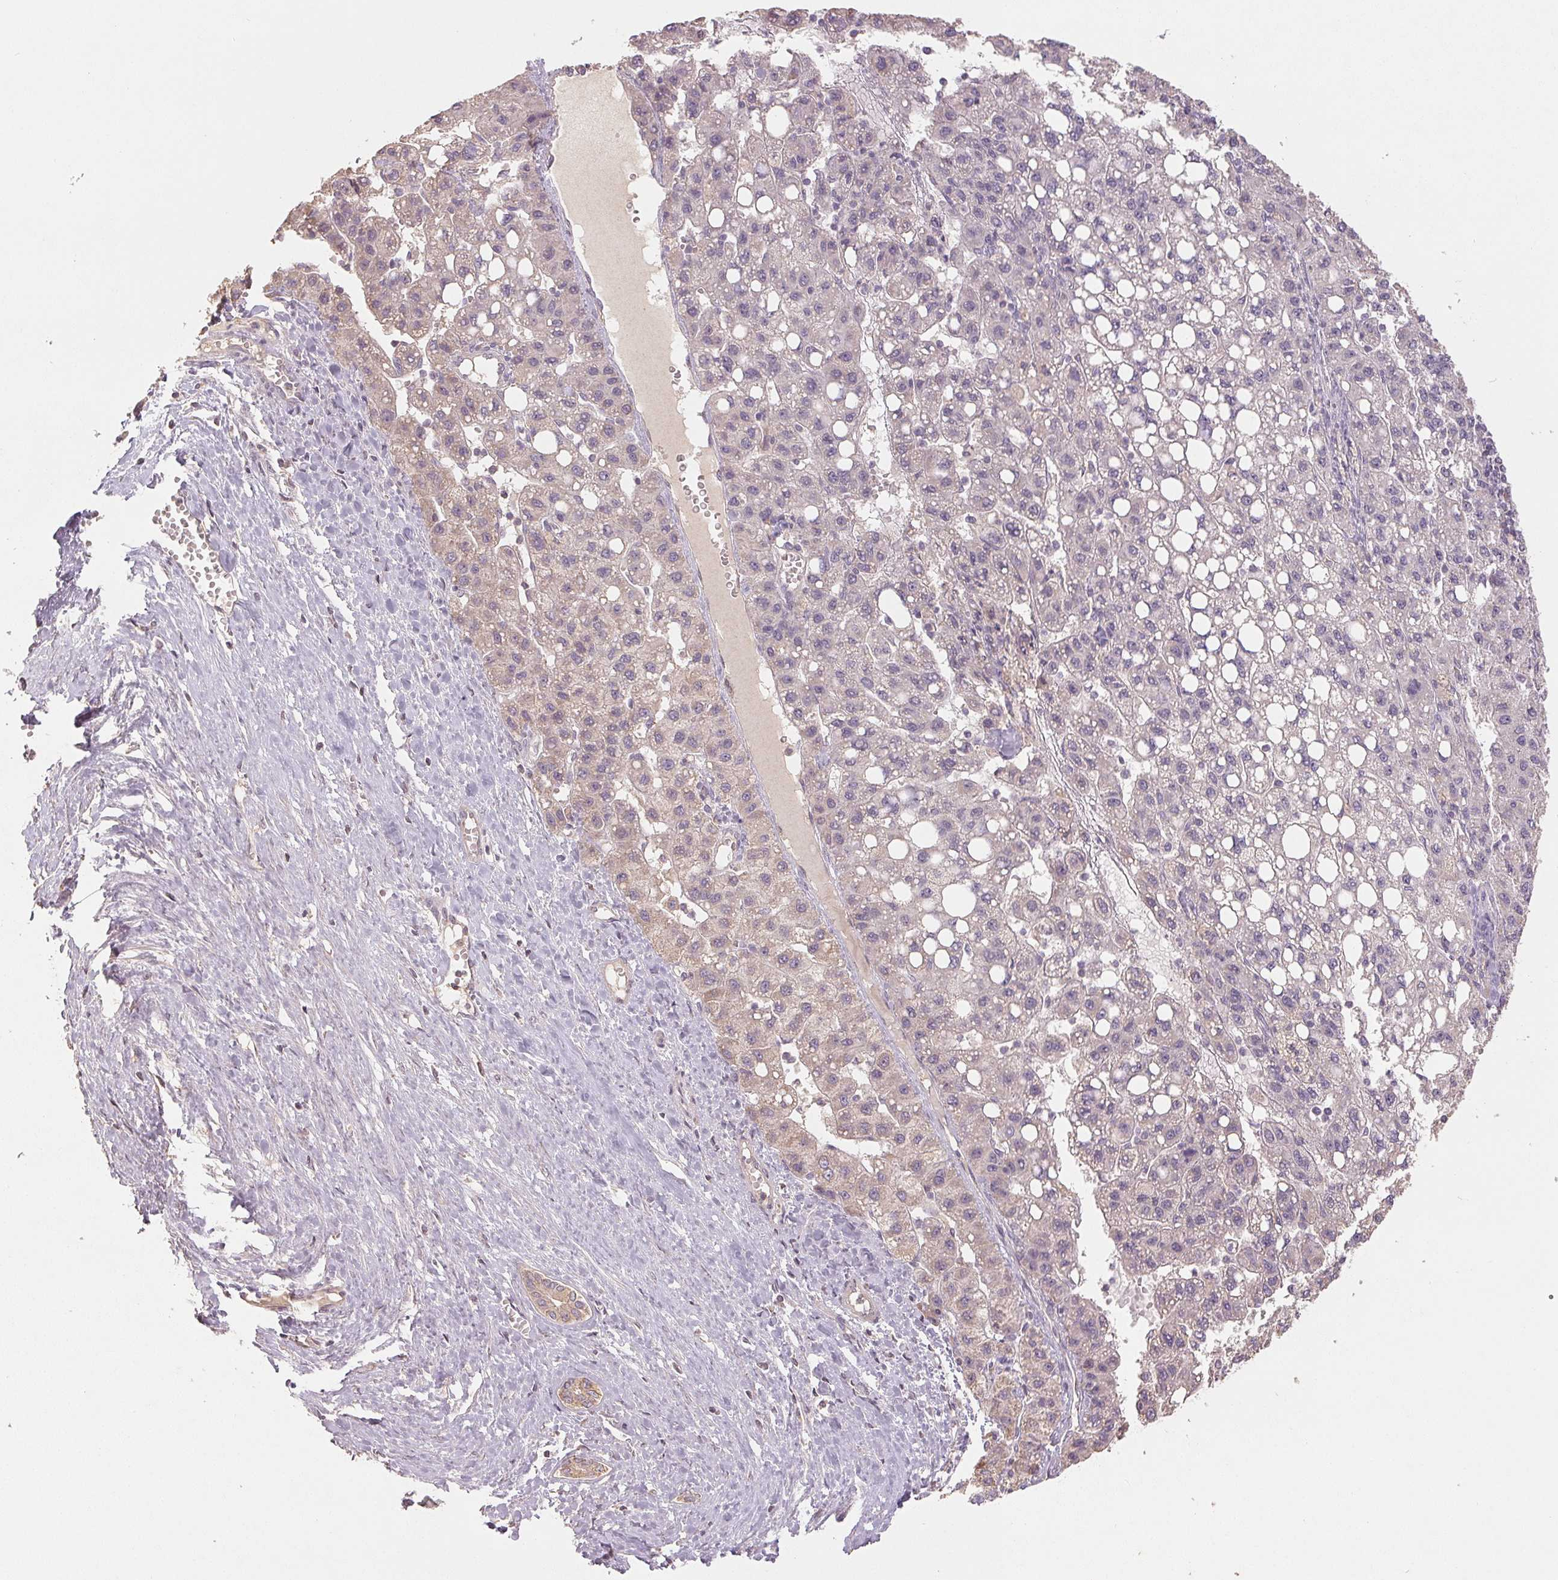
{"staining": {"intensity": "negative", "quantity": "none", "location": "none"}, "tissue": "liver cancer", "cell_type": "Tumor cells", "image_type": "cancer", "snomed": [{"axis": "morphology", "description": "Carcinoma, Hepatocellular, NOS"}, {"axis": "topography", "description": "Liver"}], "caption": "Tumor cells show no significant protein staining in hepatocellular carcinoma (liver).", "gene": "COX14", "patient": {"sex": "female", "age": 82}}